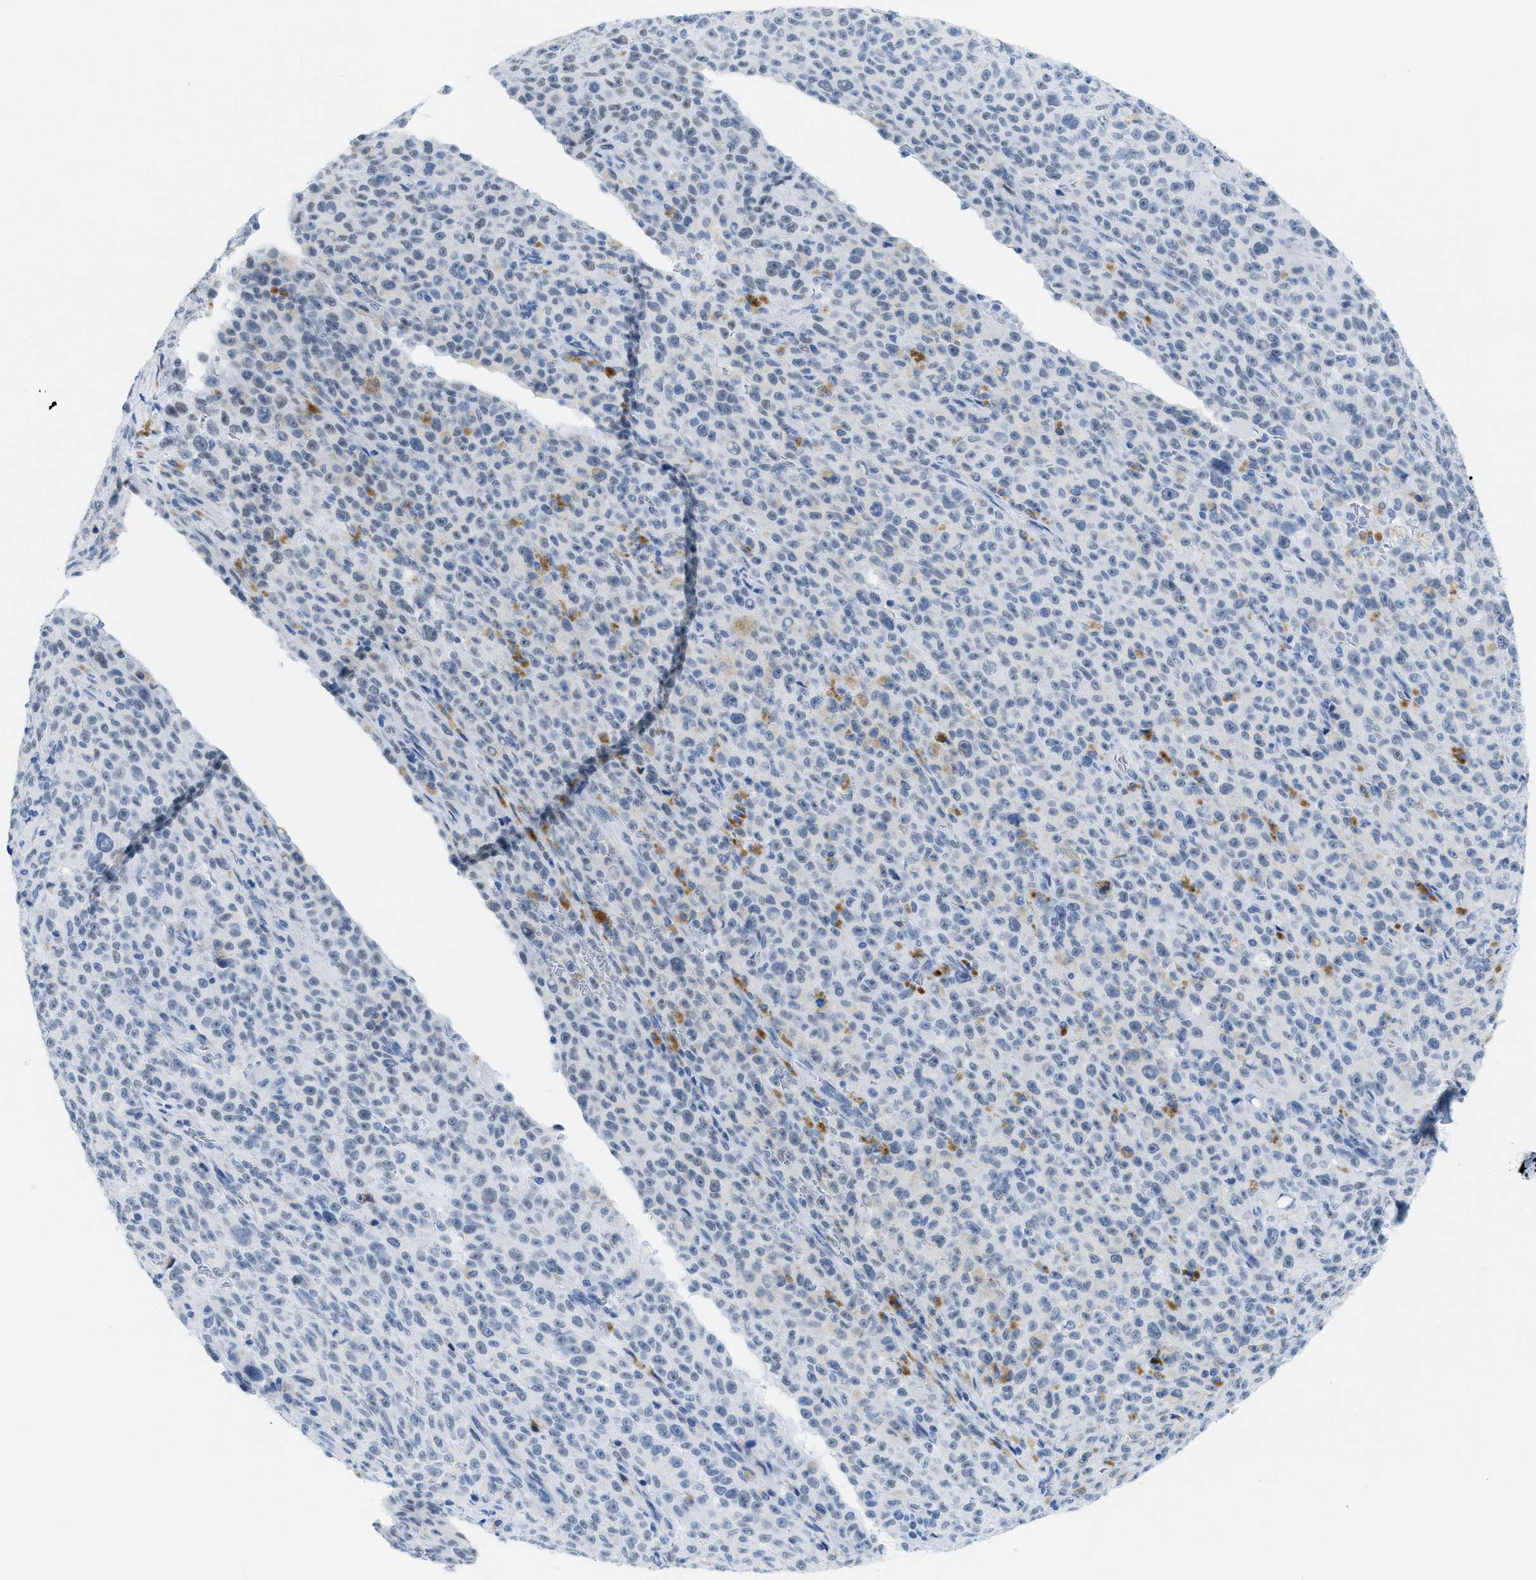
{"staining": {"intensity": "negative", "quantity": "none", "location": "none"}, "tissue": "melanoma", "cell_type": "Tumor cells", "image_type": "cancer", "snomed": [{"axis": "morphology", "description": "Malignant melanoma, NOS"}, {"axis": "topography", "description": "Skin"}], "caption": "Melanoma was stained to show a protein in brown. There is no significant expression in tumor cells.", "gene": "WDR4", "patient": {"sex": "female", "age": 82}}